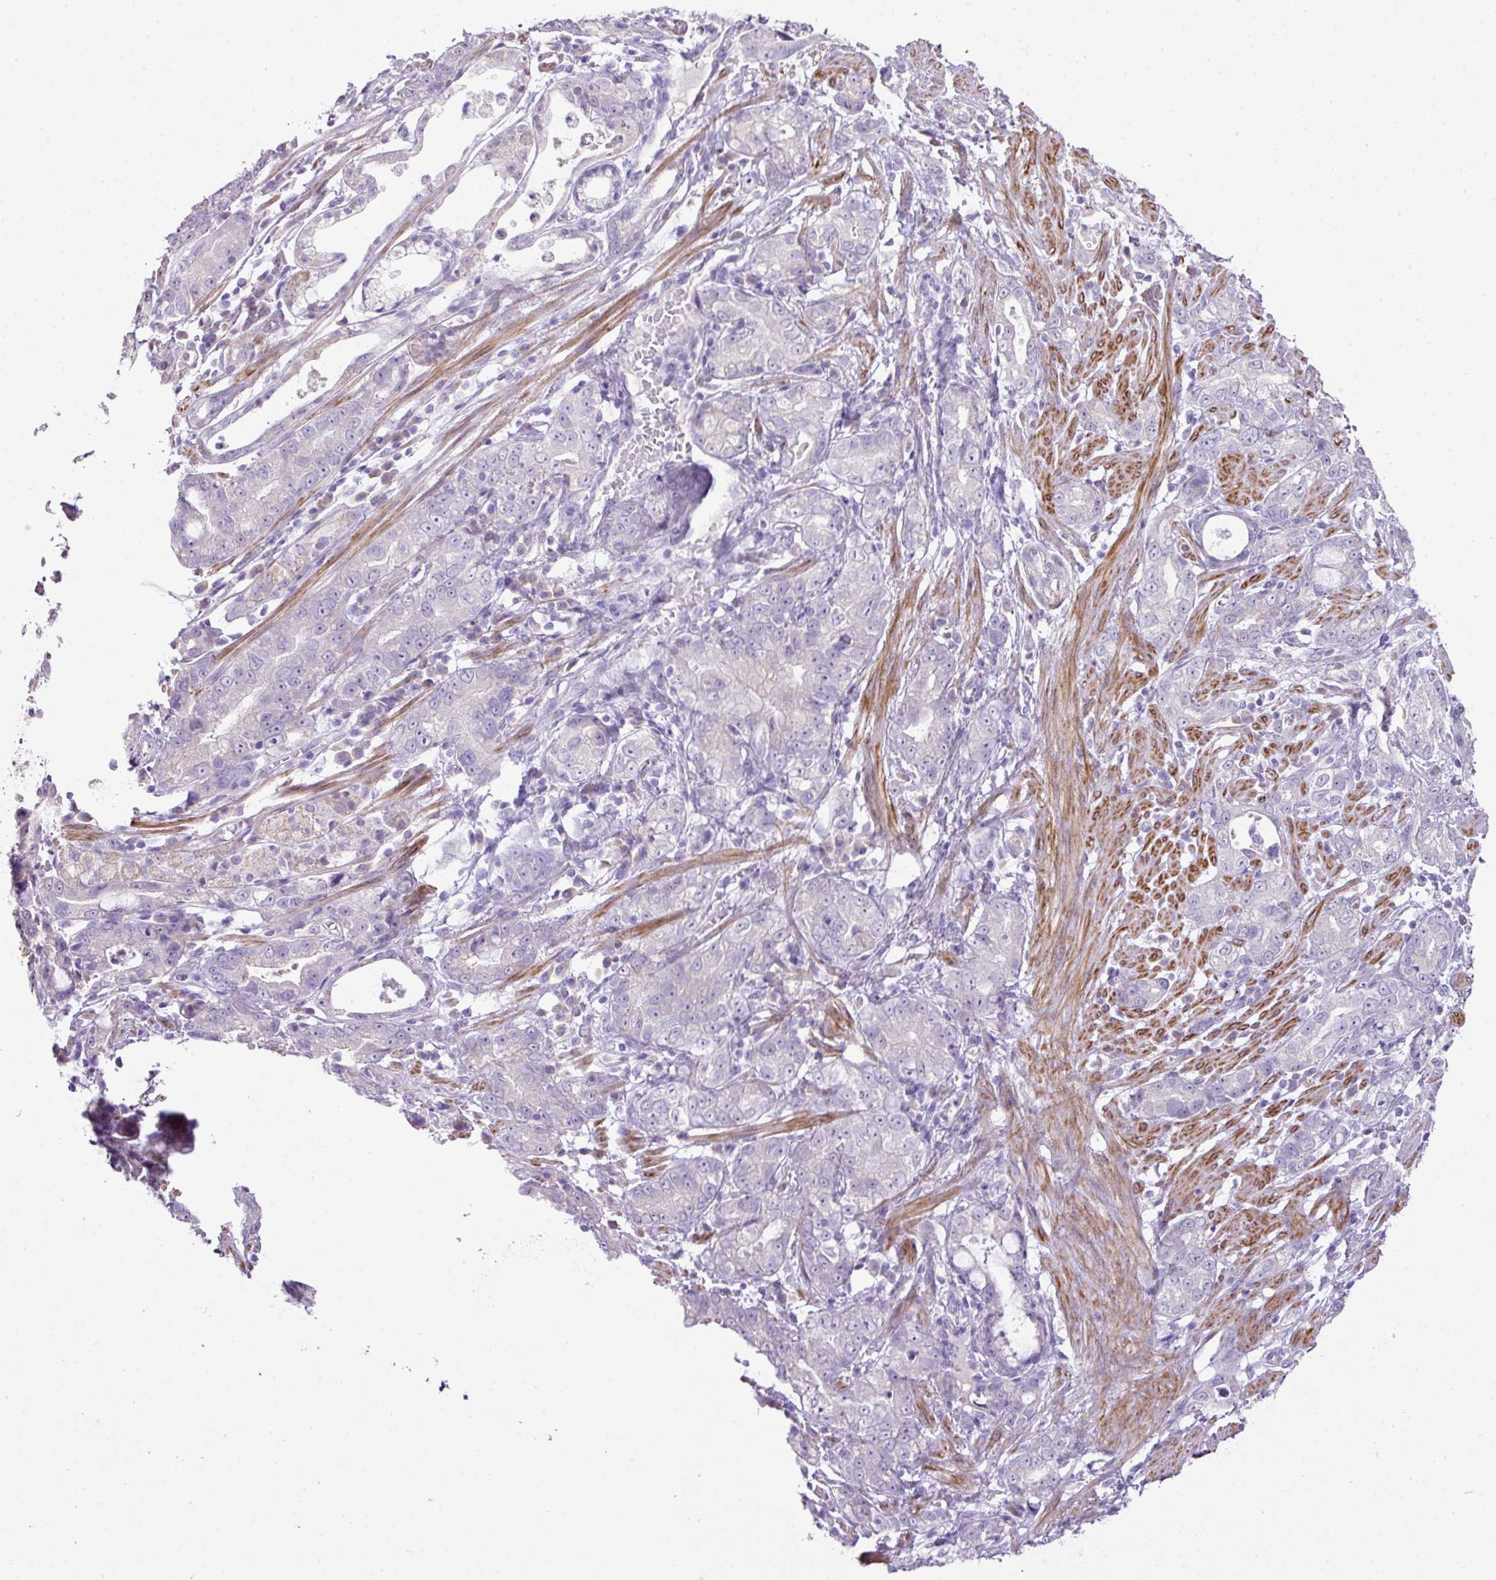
{"staining": {"intensity": "negative", "quantity": "none", "location": "none"}, "tissue": "stomach cancer", "cell_type": "Tumor cells", "image_type": "cancer", "snomed": [{"axis": "morphology", "description": "Adenocarcinoma, NOS"}, {"axis": "topography", "description": "Stomach"}], "caption": "This image is of stomach cancer (adenocarcinoma) stained with immunohistochemistry (IHC) to label a protein in brown with the nuclei are counter-stained blue. There is no staining in tumor cells.", "gene": "DIP2A", "patient": {"sex": "male", "age": 55}}